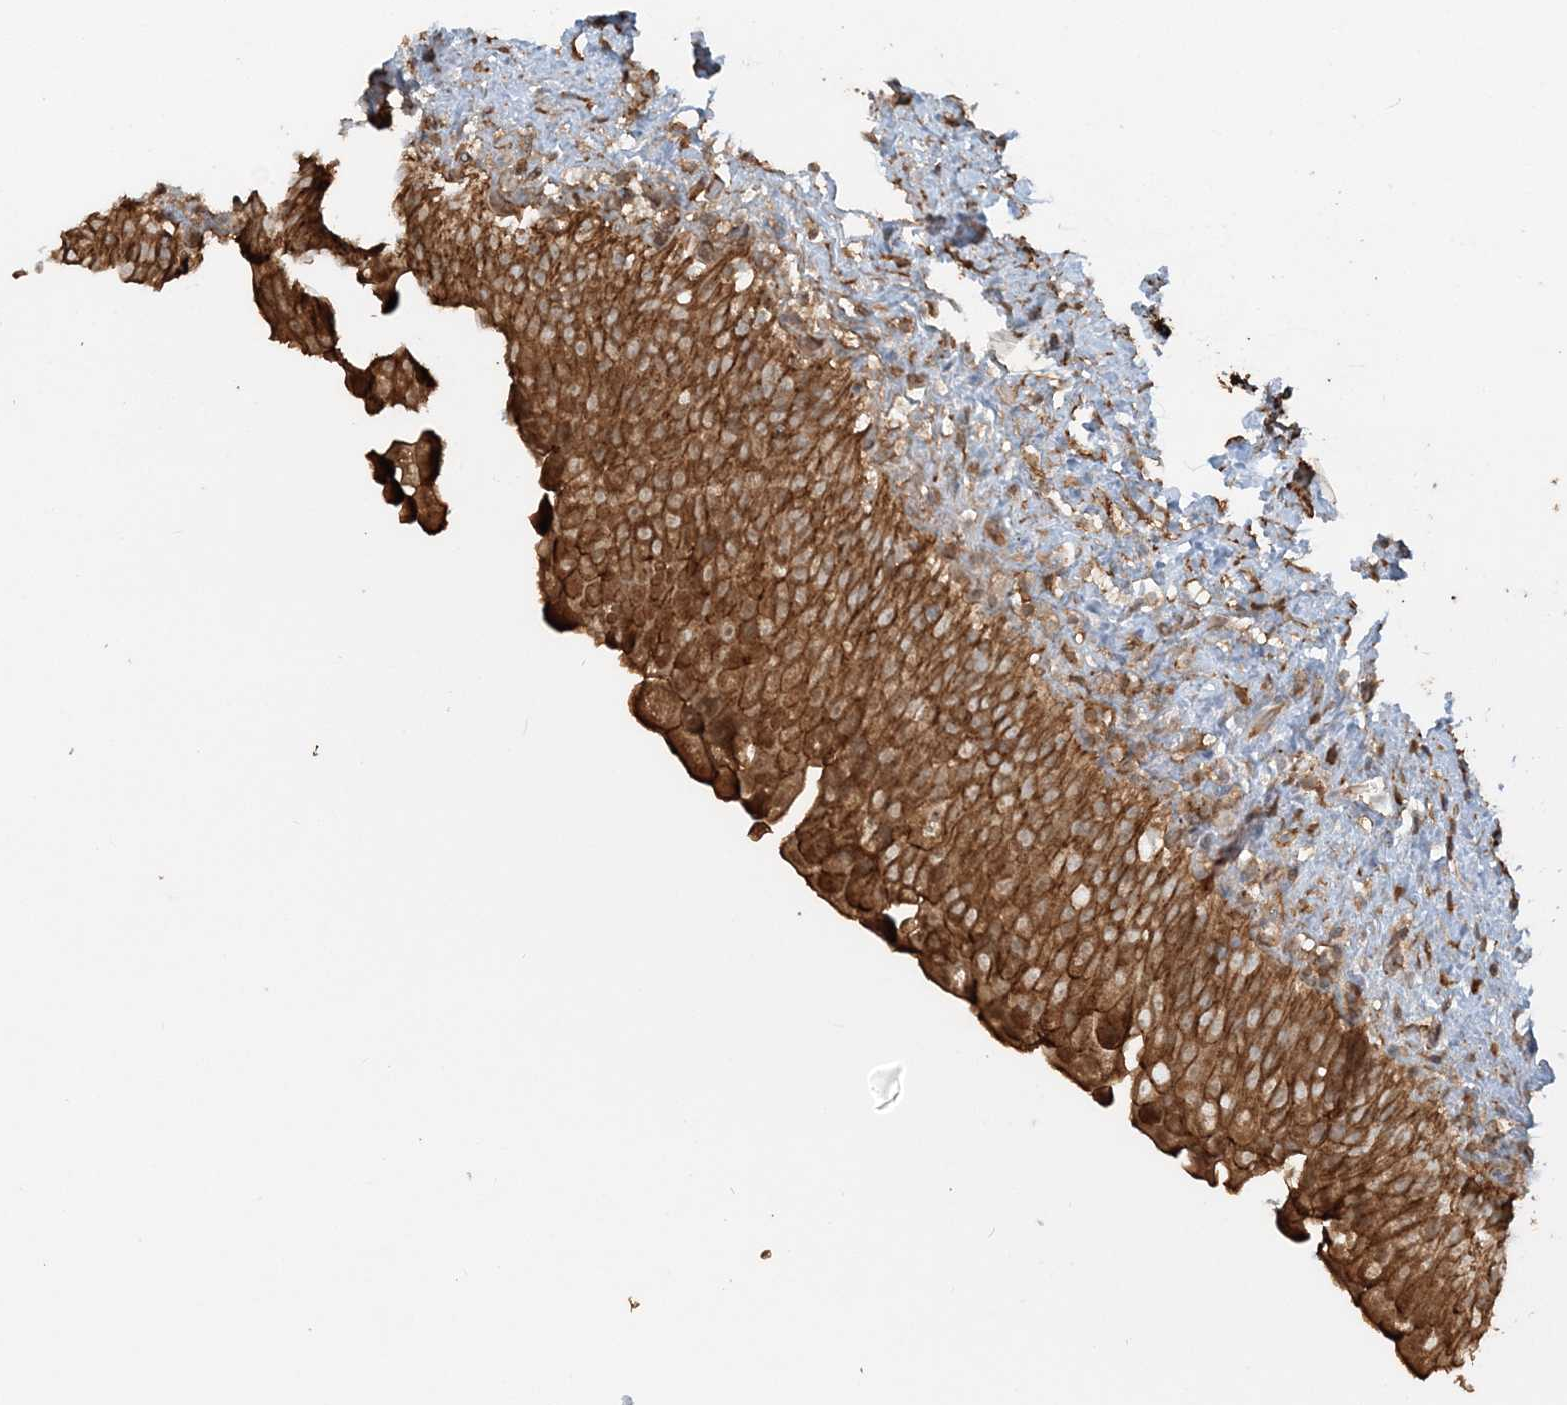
{"staining": {"intensity": "strong", "quantity": ">75%", "location": "cytoplasmic/membranous"}, "tissue": "urinary bladder", "cell_type": "Urothelial cells", "image_type": "normal", "snomed": [{"axis": "morphology", "description": "Normal tissue, NOS"}, {"axis": "topography", "description": "Urinary bladder"}], "caption": "A high-resolution histopathology image shows immunohistochemistry (IHC) staining of unremarkable urinary bladder, which displays strong cytoplasmic/membranous staining in about >75% of urothelial cells.", "gene": "DSTN", "patient": {"sex": "female", "age": 27}}